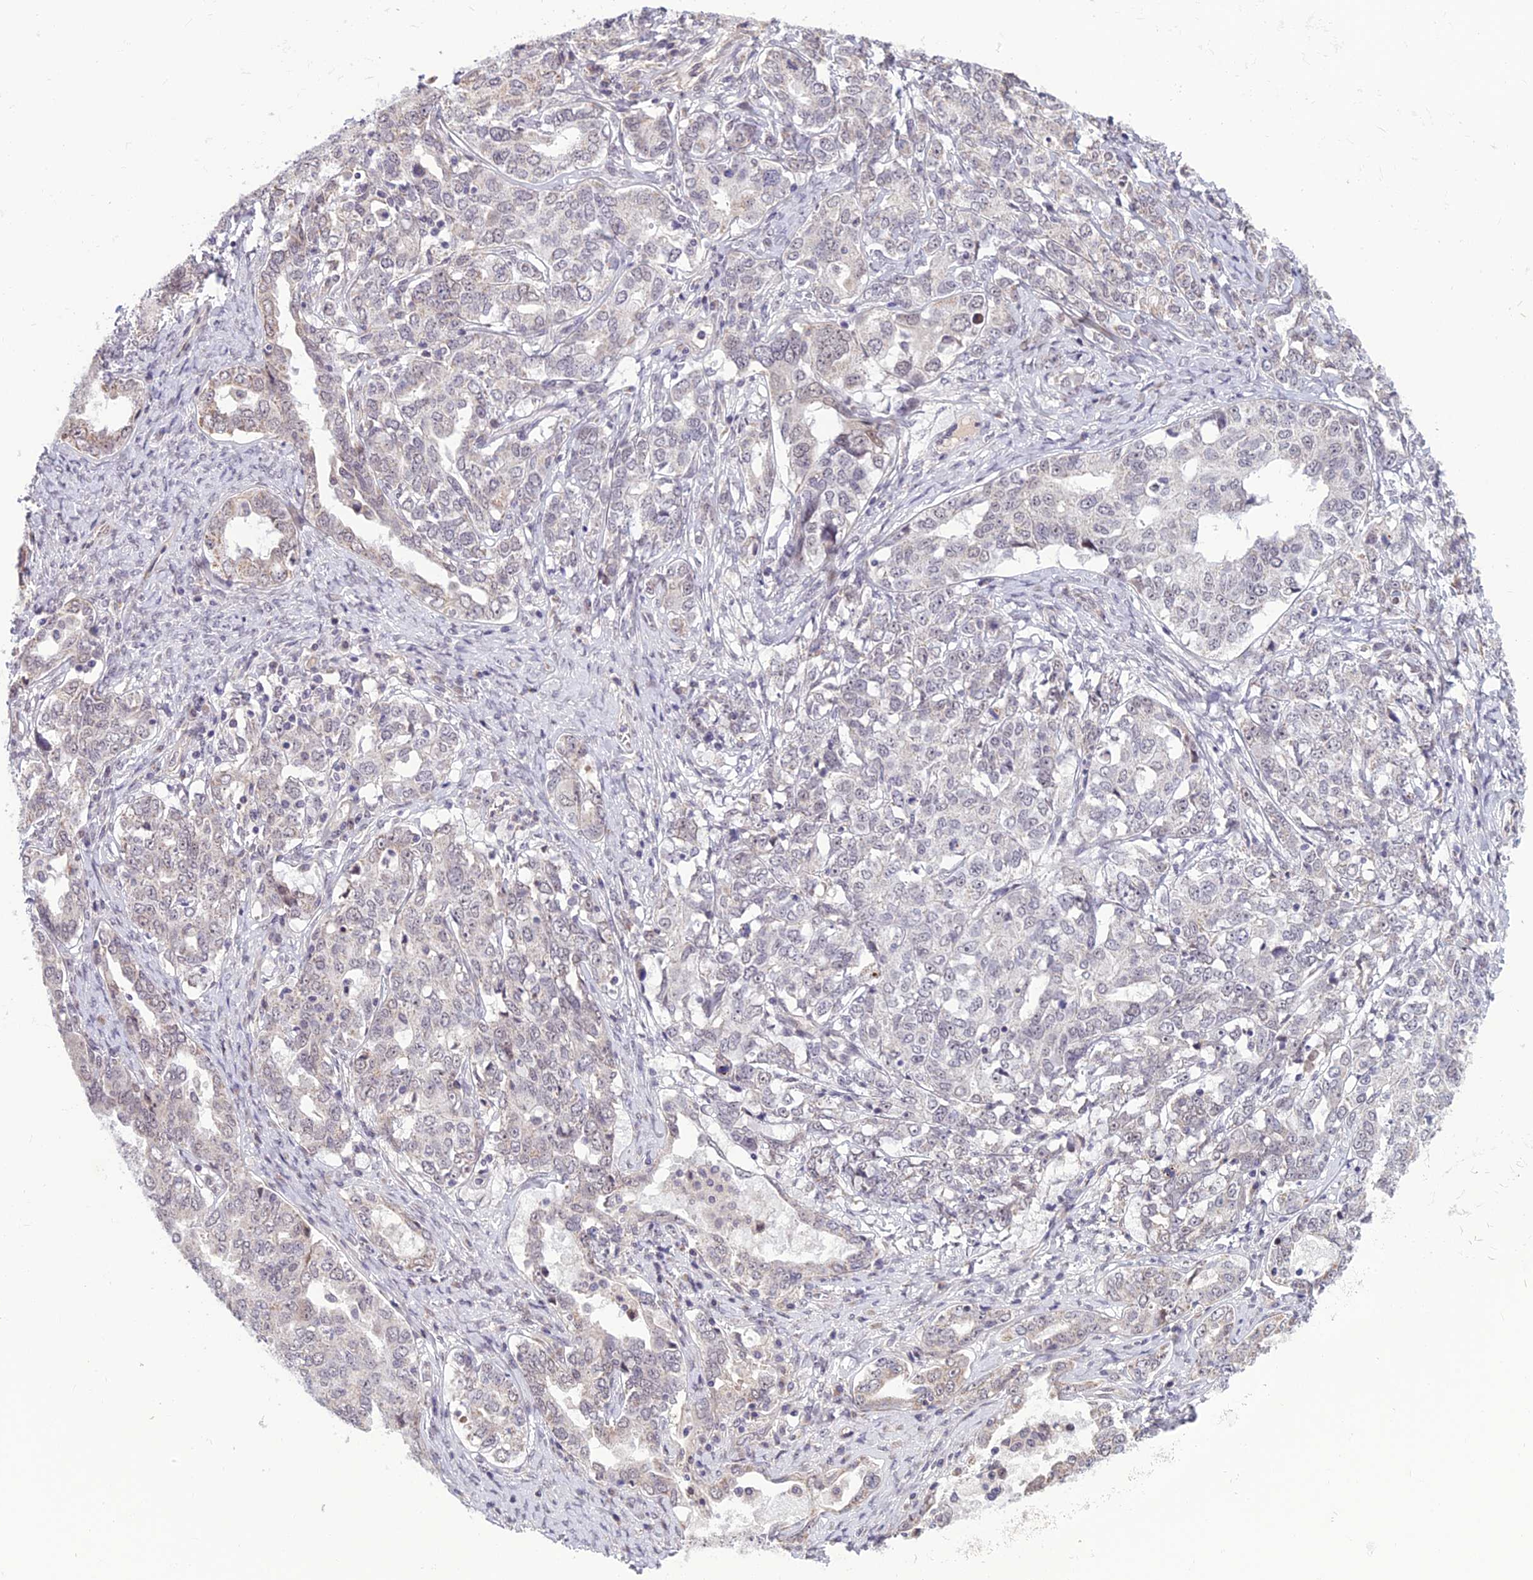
{"staining": {"intensity": "negative", "quantity": "none", "location": "none"}, "tissue": "ovarian cancer", "cell_type": "Tumor cells", "image_type": "cancer", "snomed": [{"axis": "morphology", "description": "Carcinoma, endometroid"}, {"axis": "topography", "description": "Ovary"}], "caption": "Immunohistochemistry micrograph of ovarian endometroid carcinoma stained for a protein (brown), which reveals no staining in tumor cells.", "gene": "FBRS", "patient": {"sex": "female", "age": 62}}